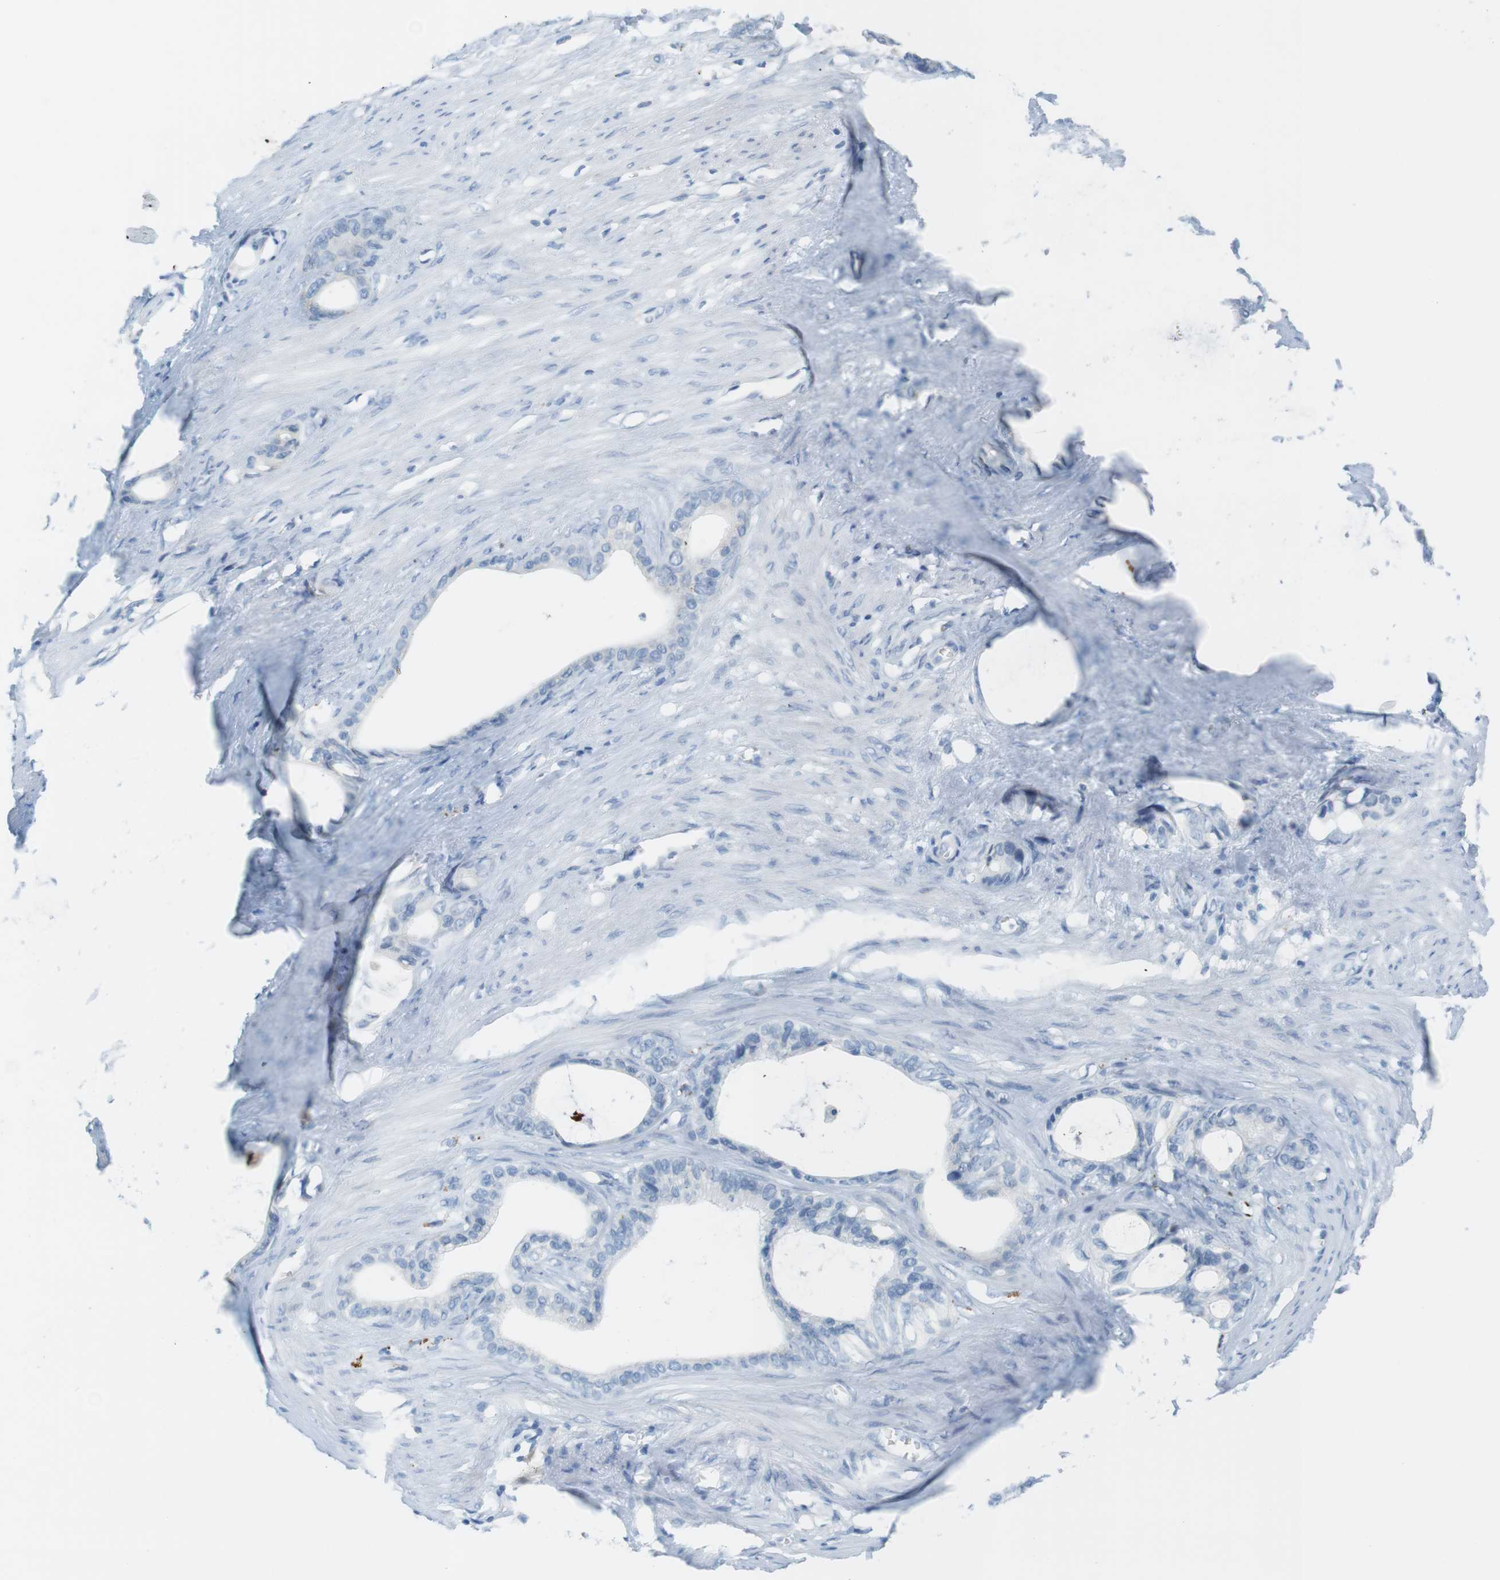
{"staining": {"intensity": "negative", "quantity": "none", "location": "none"}, "tissue": "stomach cancer", "cell_type": "Tumor cells", "image_type": "cancer", "snomed": [{"axis": "morphology", "description": "Adenocarcinoma, NOS"}, {"axis": "topography", "description": "Stomach"}], "caption": "The immunohistochemistry micrograph has no significant expression in tumor cells of stomach adenocarcinoma tissue. (Stains: DAB immunohistochemistry (IHC) with hematoxylin counter stain, Microscopy: brightfield microscopy at high magnification).", "gene": "YIPF1", "patient": {"sex": "female", "age": 75}}